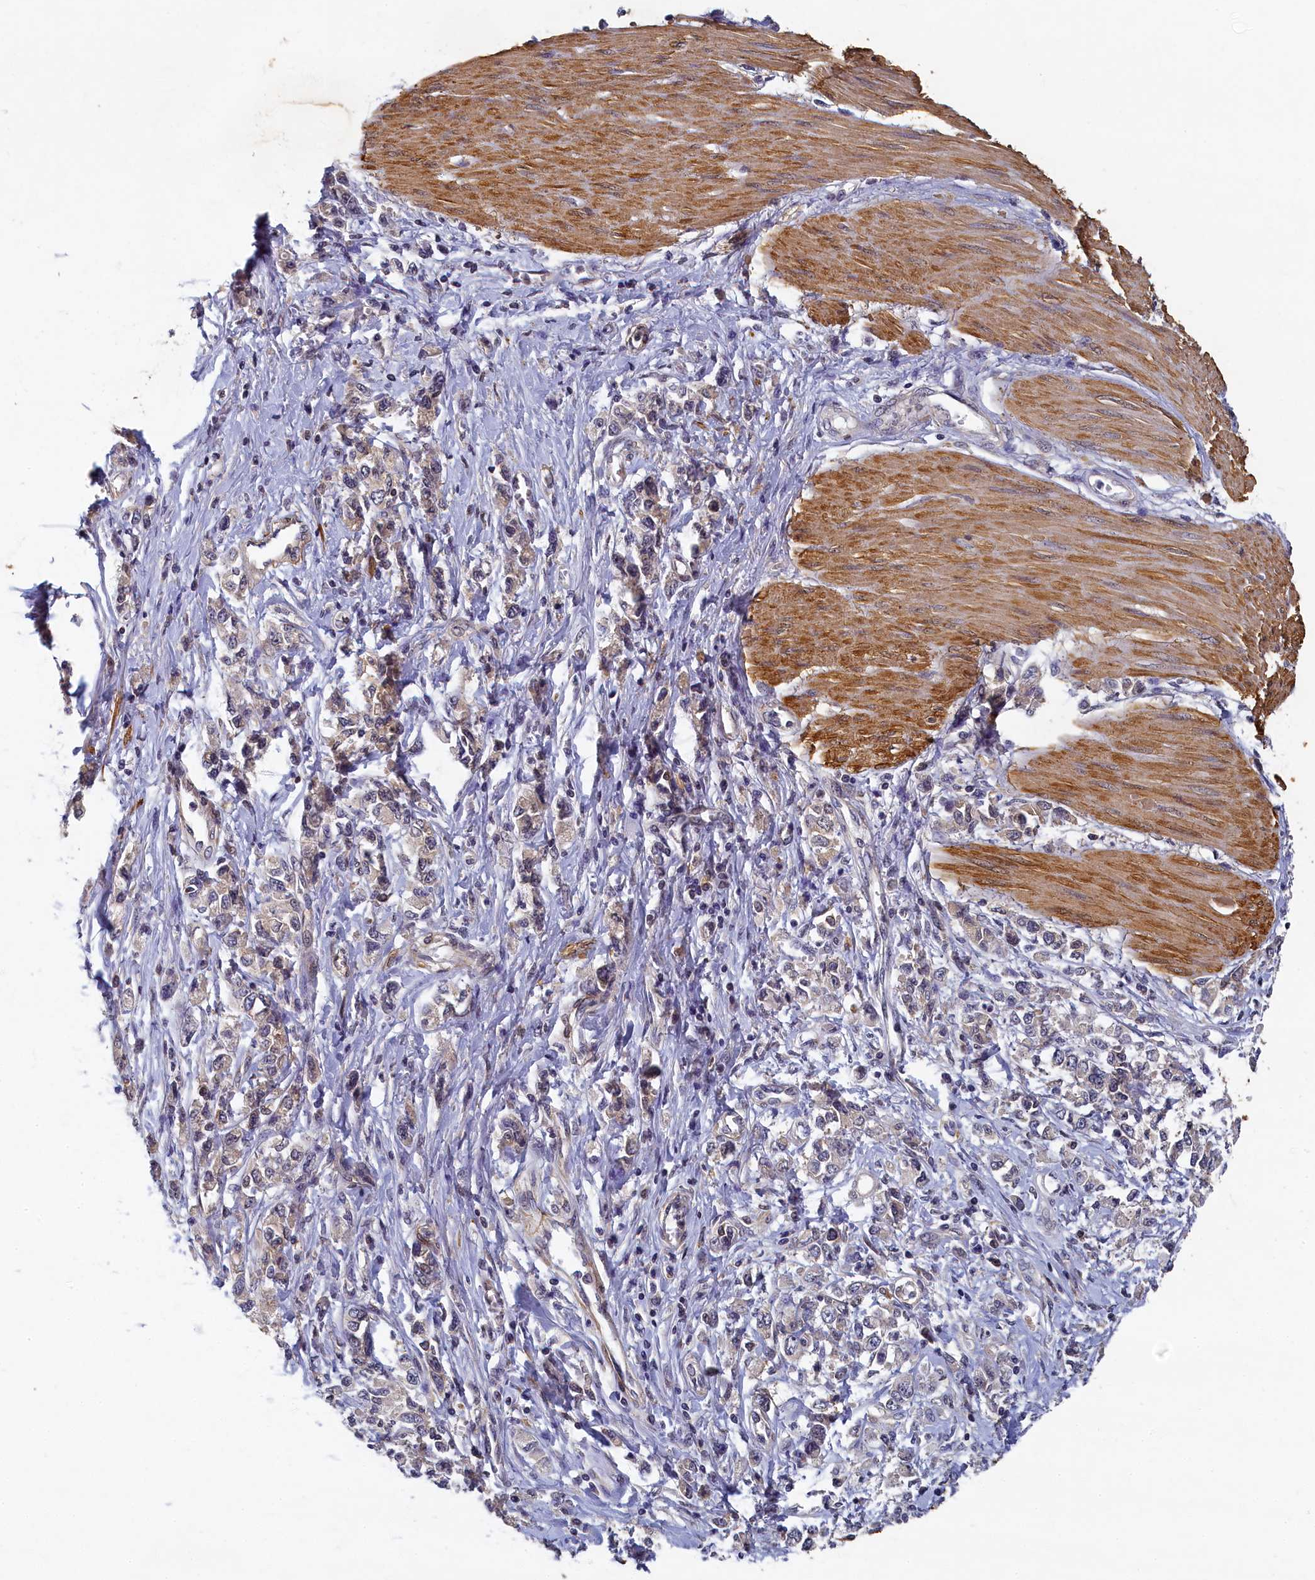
{"staining": {"intensity": "weak", "quantity": "<25%", "location": "cytoplasmic/membranous"}, "tissue": "stomach cancer", "cell_type": "Tumor cells", "image_type": "cancer", "snomed": [{"axis": "morphology", "description": "Adenocarcinoma, NOS"}, {"axis": "topography", "description": "Stomach"}], "caption": "Tumor cells are negative for brown protein staining in adenocarcinoma (stomach).", "gene": "TBCB", "patient": {"sex": "female", "age": 76}}